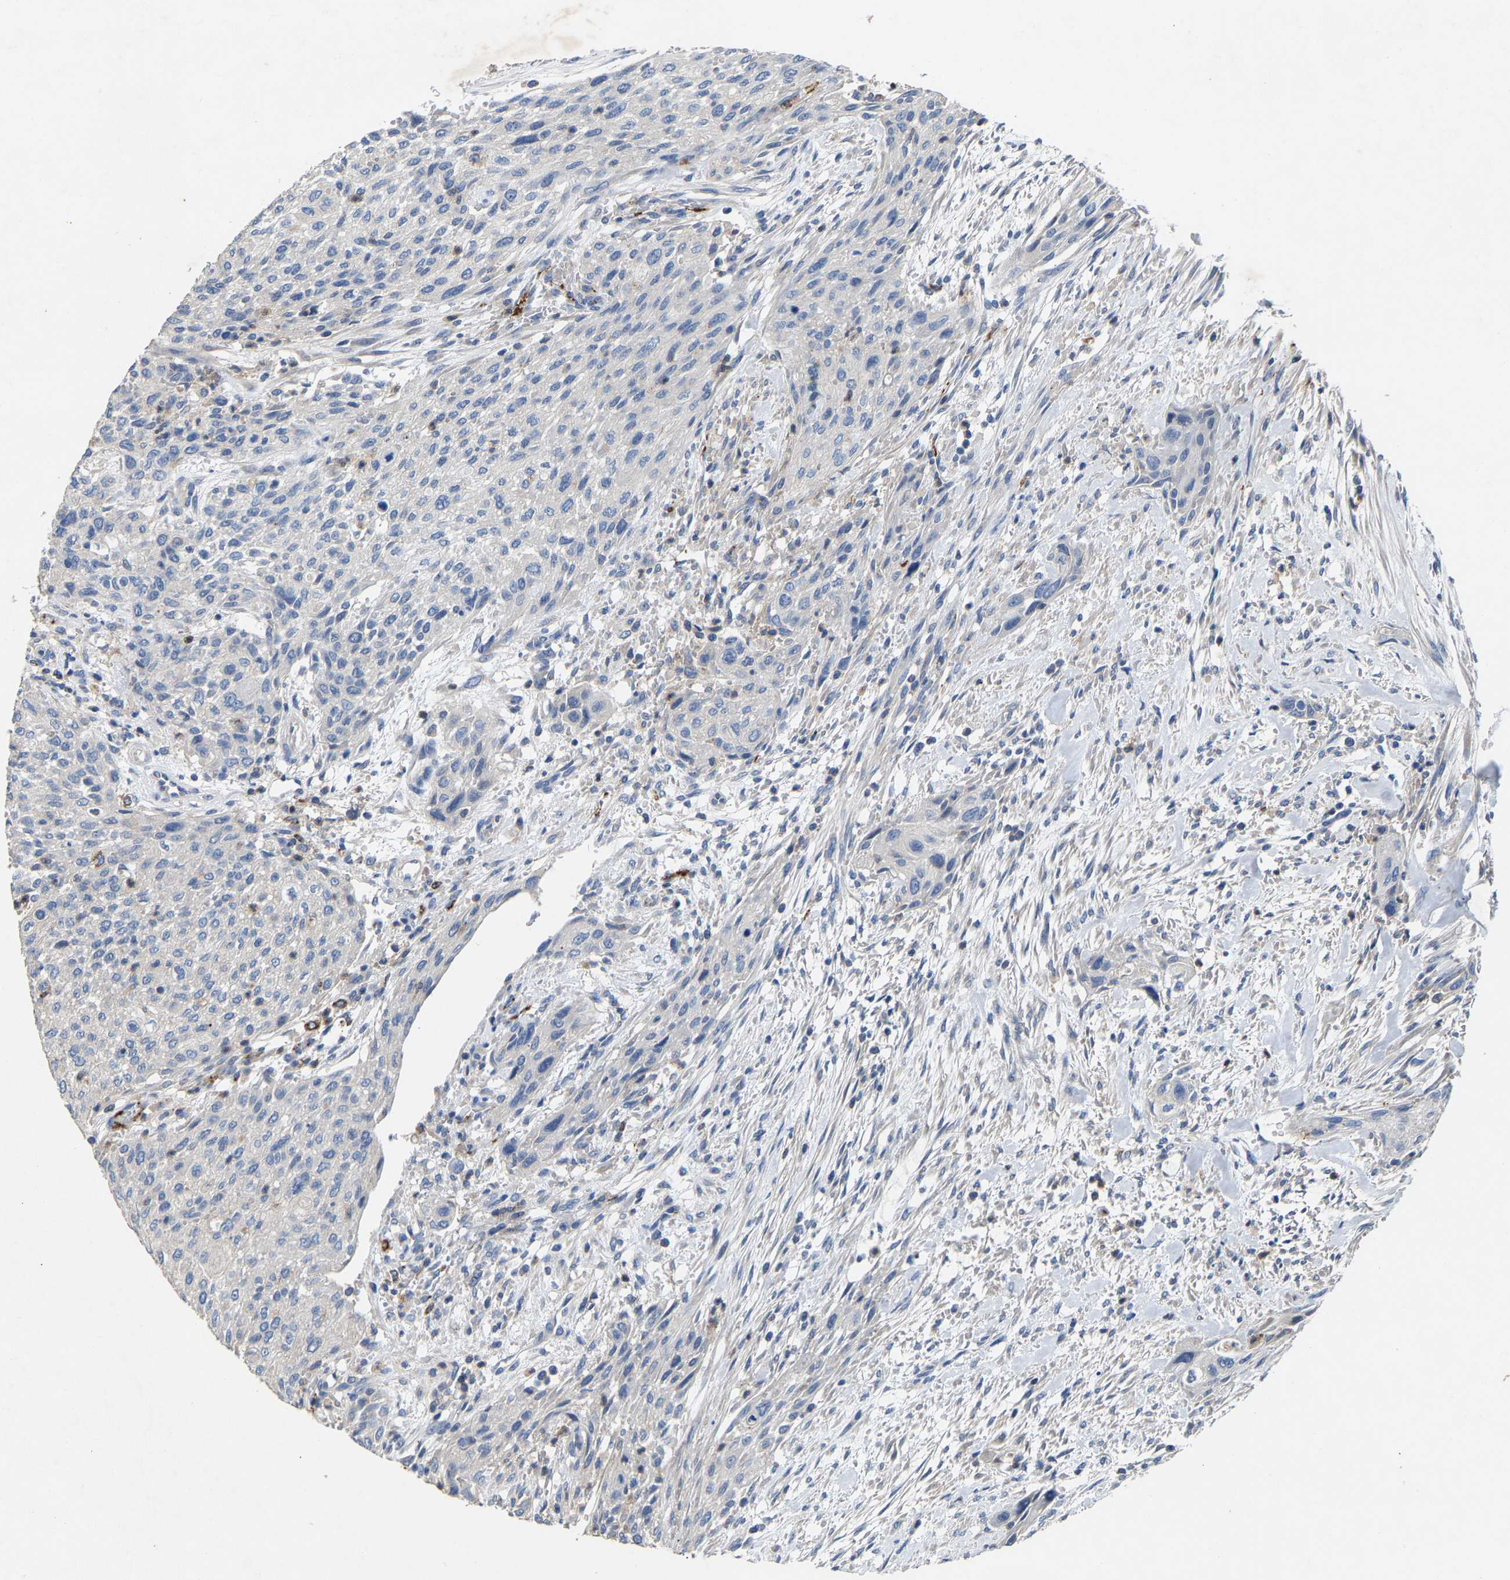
{"staining": {"intensity": "negative", "quantity": "none", "location": "none"}, "tissue": "urothelial cancer", "cell_type": "Tumor cells", "image_type": "cancer", "snomed": [{"axis": "morphology", "description": "Urothelial carcinoma, Low grade"}, {"axis": "morphology", "description": "Urothelial carcinoma, High grade"}, {"axis": "topography", "description": "Urinary bladder"}], "caption": "Urothelial cancer stained for a protein using immunohistochemistry reveals no staining tumor cells.", "gene": "CCDC171", "patient": {"sex": "male", "age": 35}}